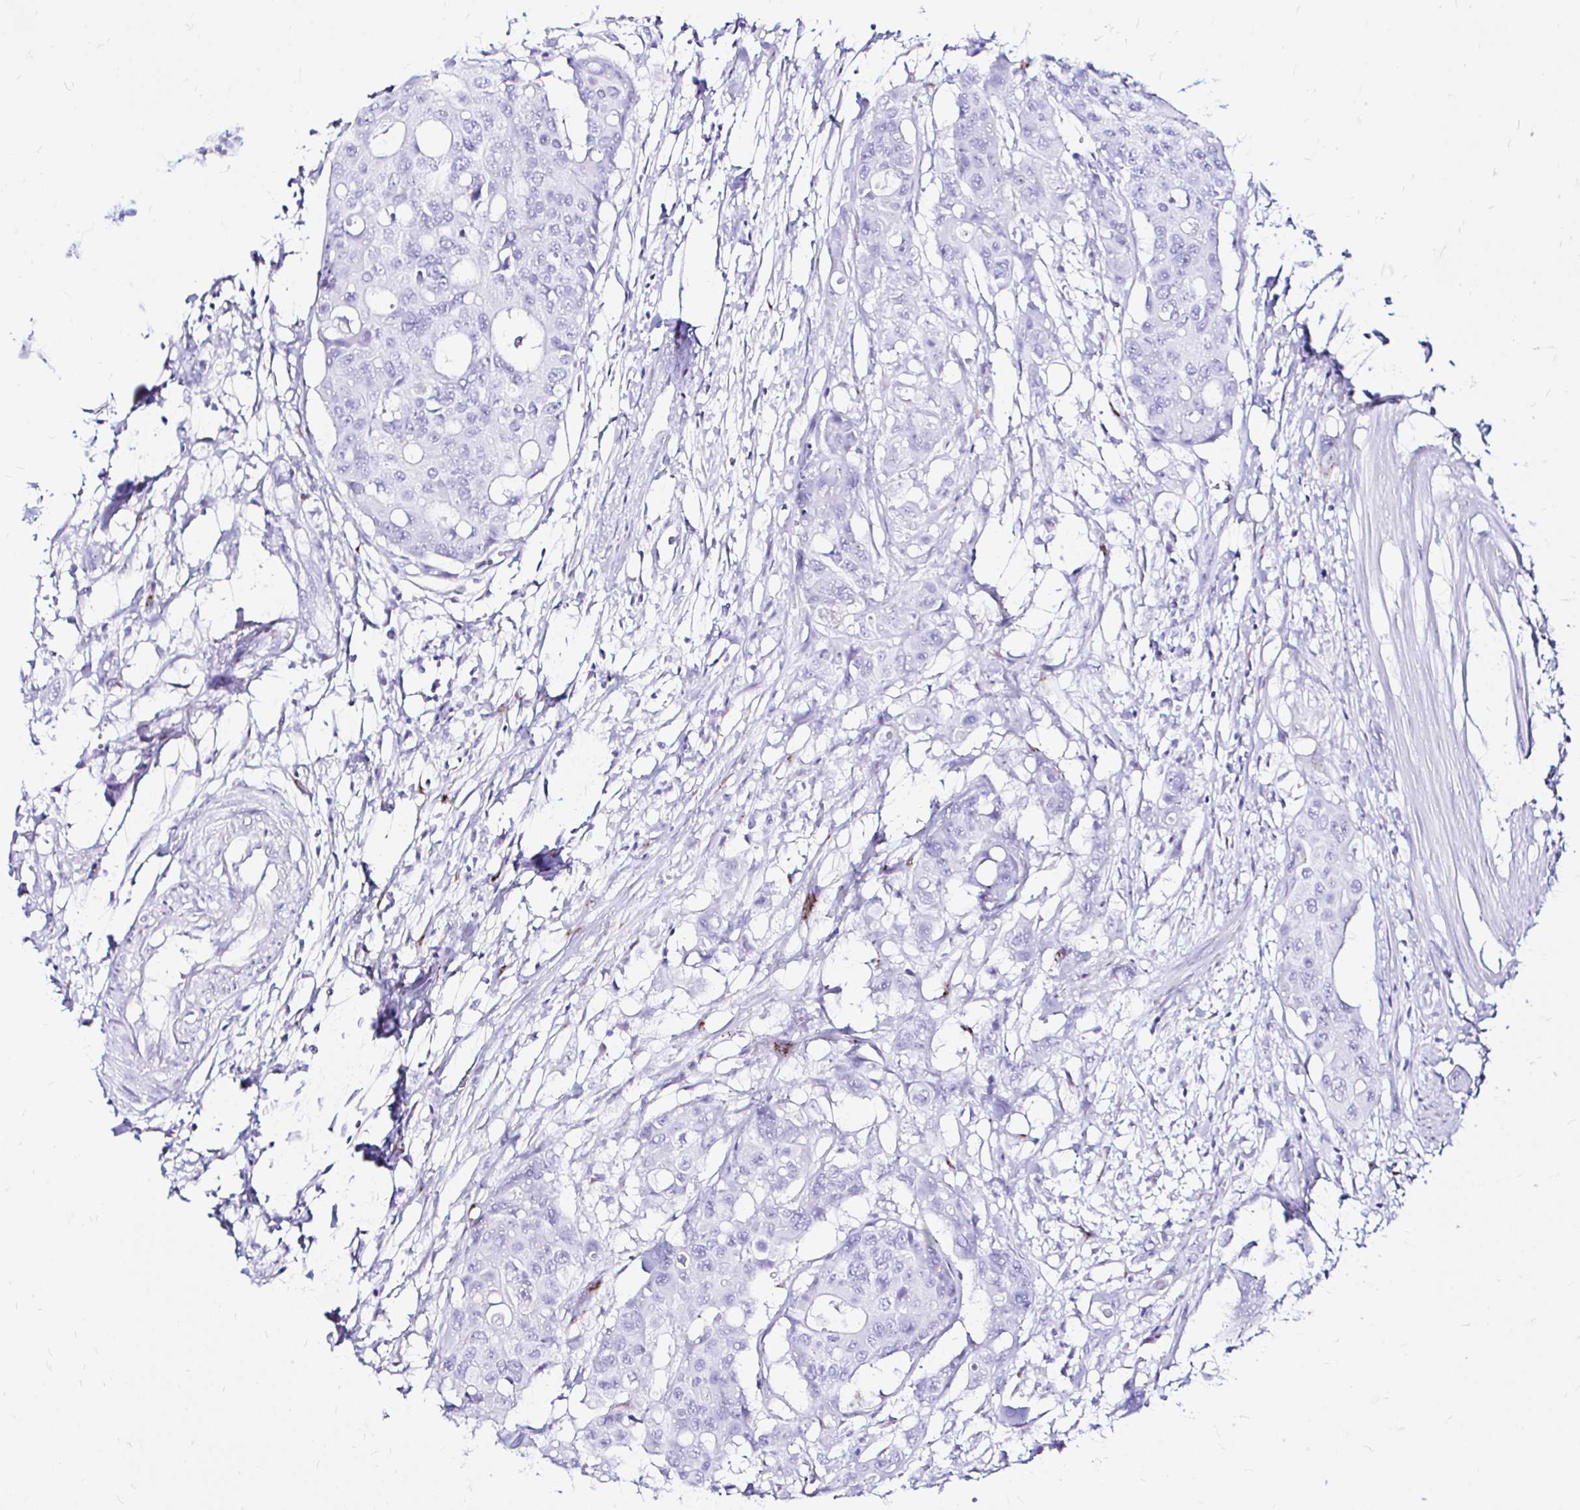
{"staining": {"intensity": "negative", "quantity": "none", "location": "none"}, "tissue": "colorectal cancer", "cell_type": "Tumor cells", "image_type": "cancer", "snomed": [{"axis": "morphology", "description": "Adenocarcinoma, NOS"}, {"axis": "topography", "description": "Colon"}], "caption": "Protein analysis of colorectal adenocarcinoma demonstrates no significant expression in tumor cells.", "gene": "ZNF432", "patient": {"sex": "male", "age": 77}}